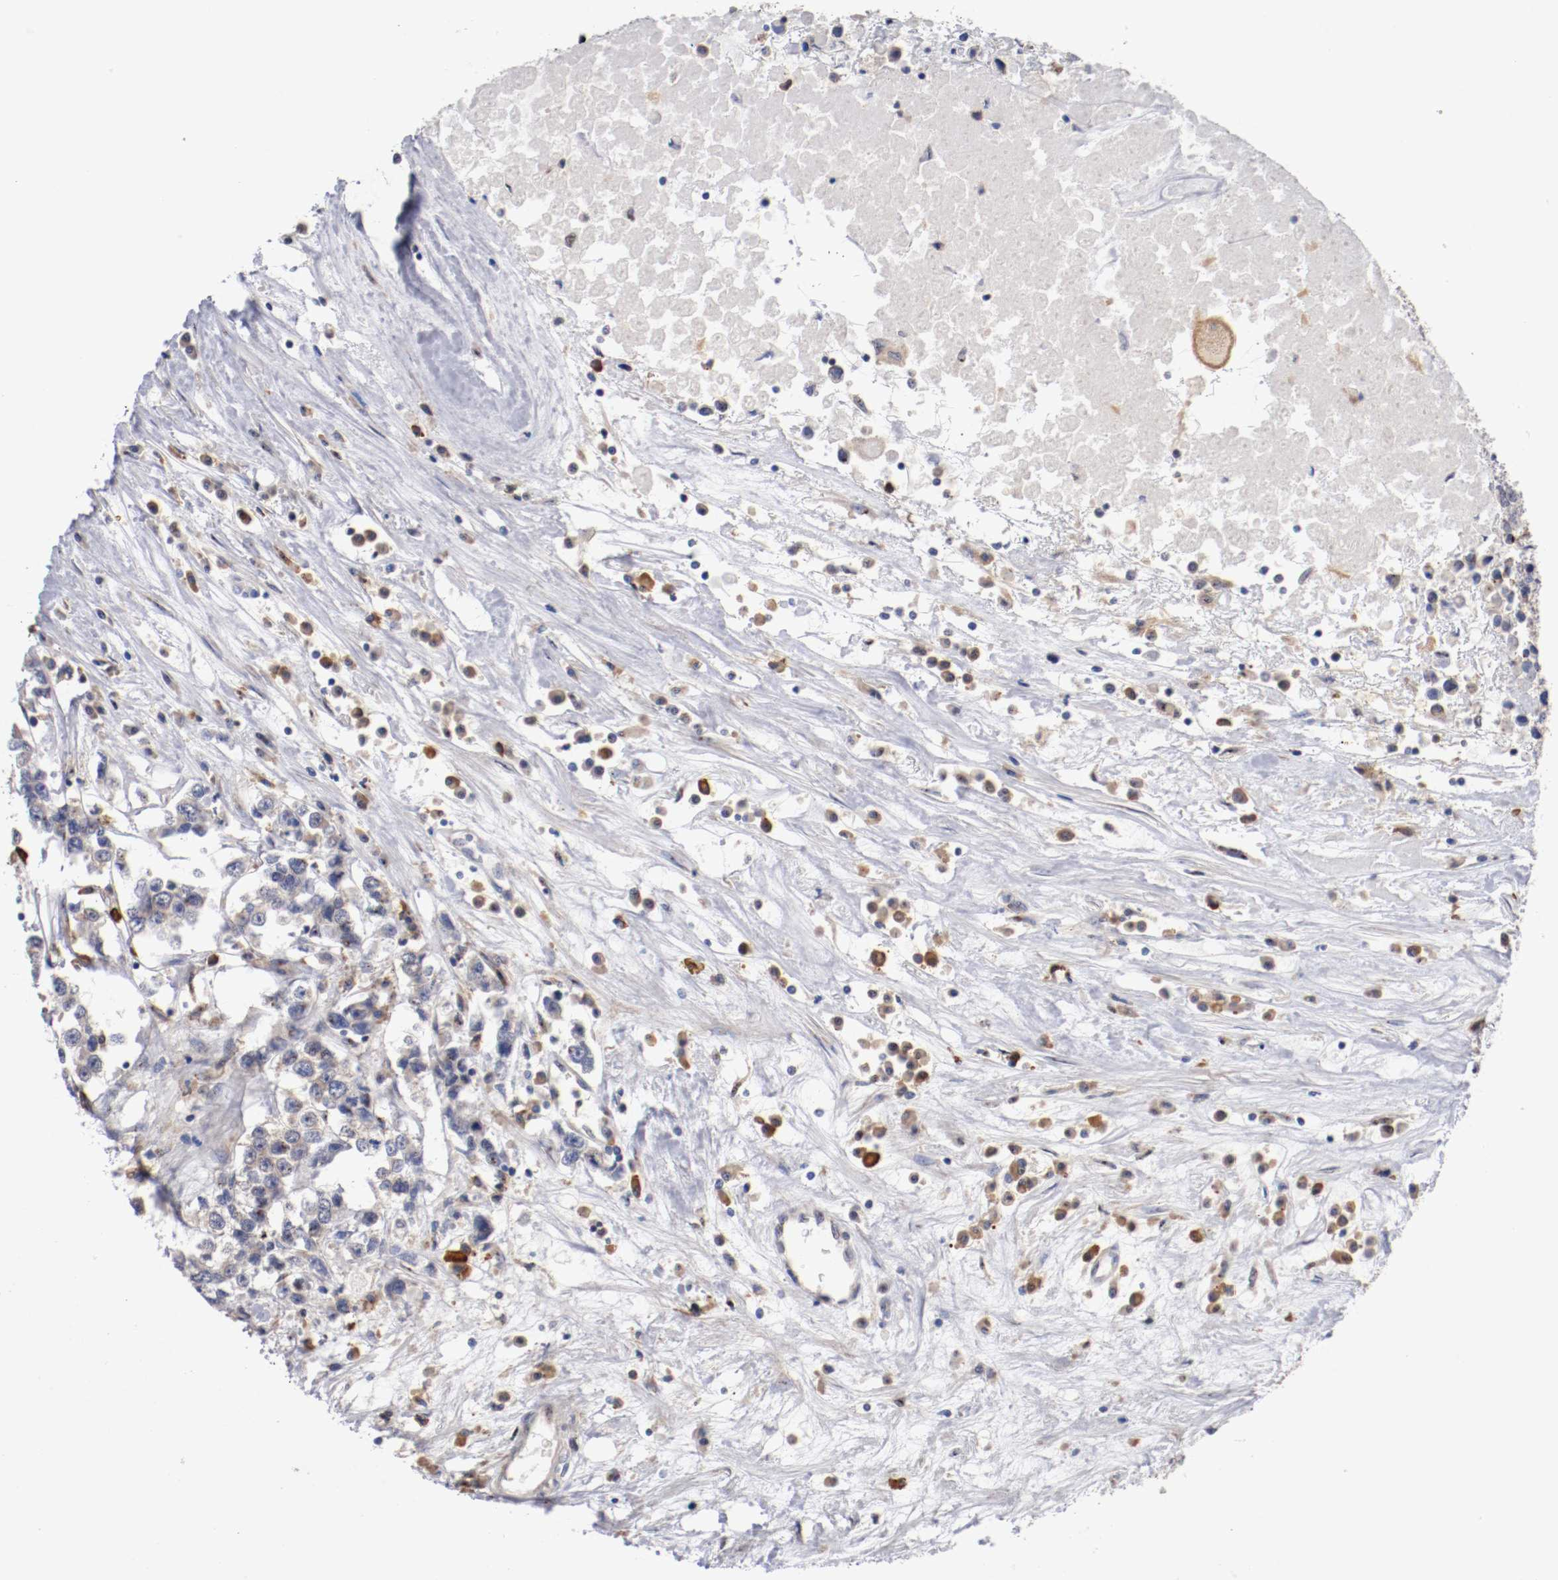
{"staining": {"intensity": "negative", "quantity": "none", "location": "none"}, "tissue": "testis cancer", "cell_type": "Tumor cells", "image_type": "cancer", "snomed": [{"axis": "morphology", "description": "Seminoma, NOS"}, {"axis": "morphology", "description": "Carcinoma, Embryonal, NOS"}, {"axis": "topography", "description": "Testis"}], "caption": "The immunohistochemistry photomicrograph has no significant positivity in tumor cells of embryonal carcinoma (testis) tissue.", "gene": "TNFSF13", "patient": {"sex": "male", "age": 52}}